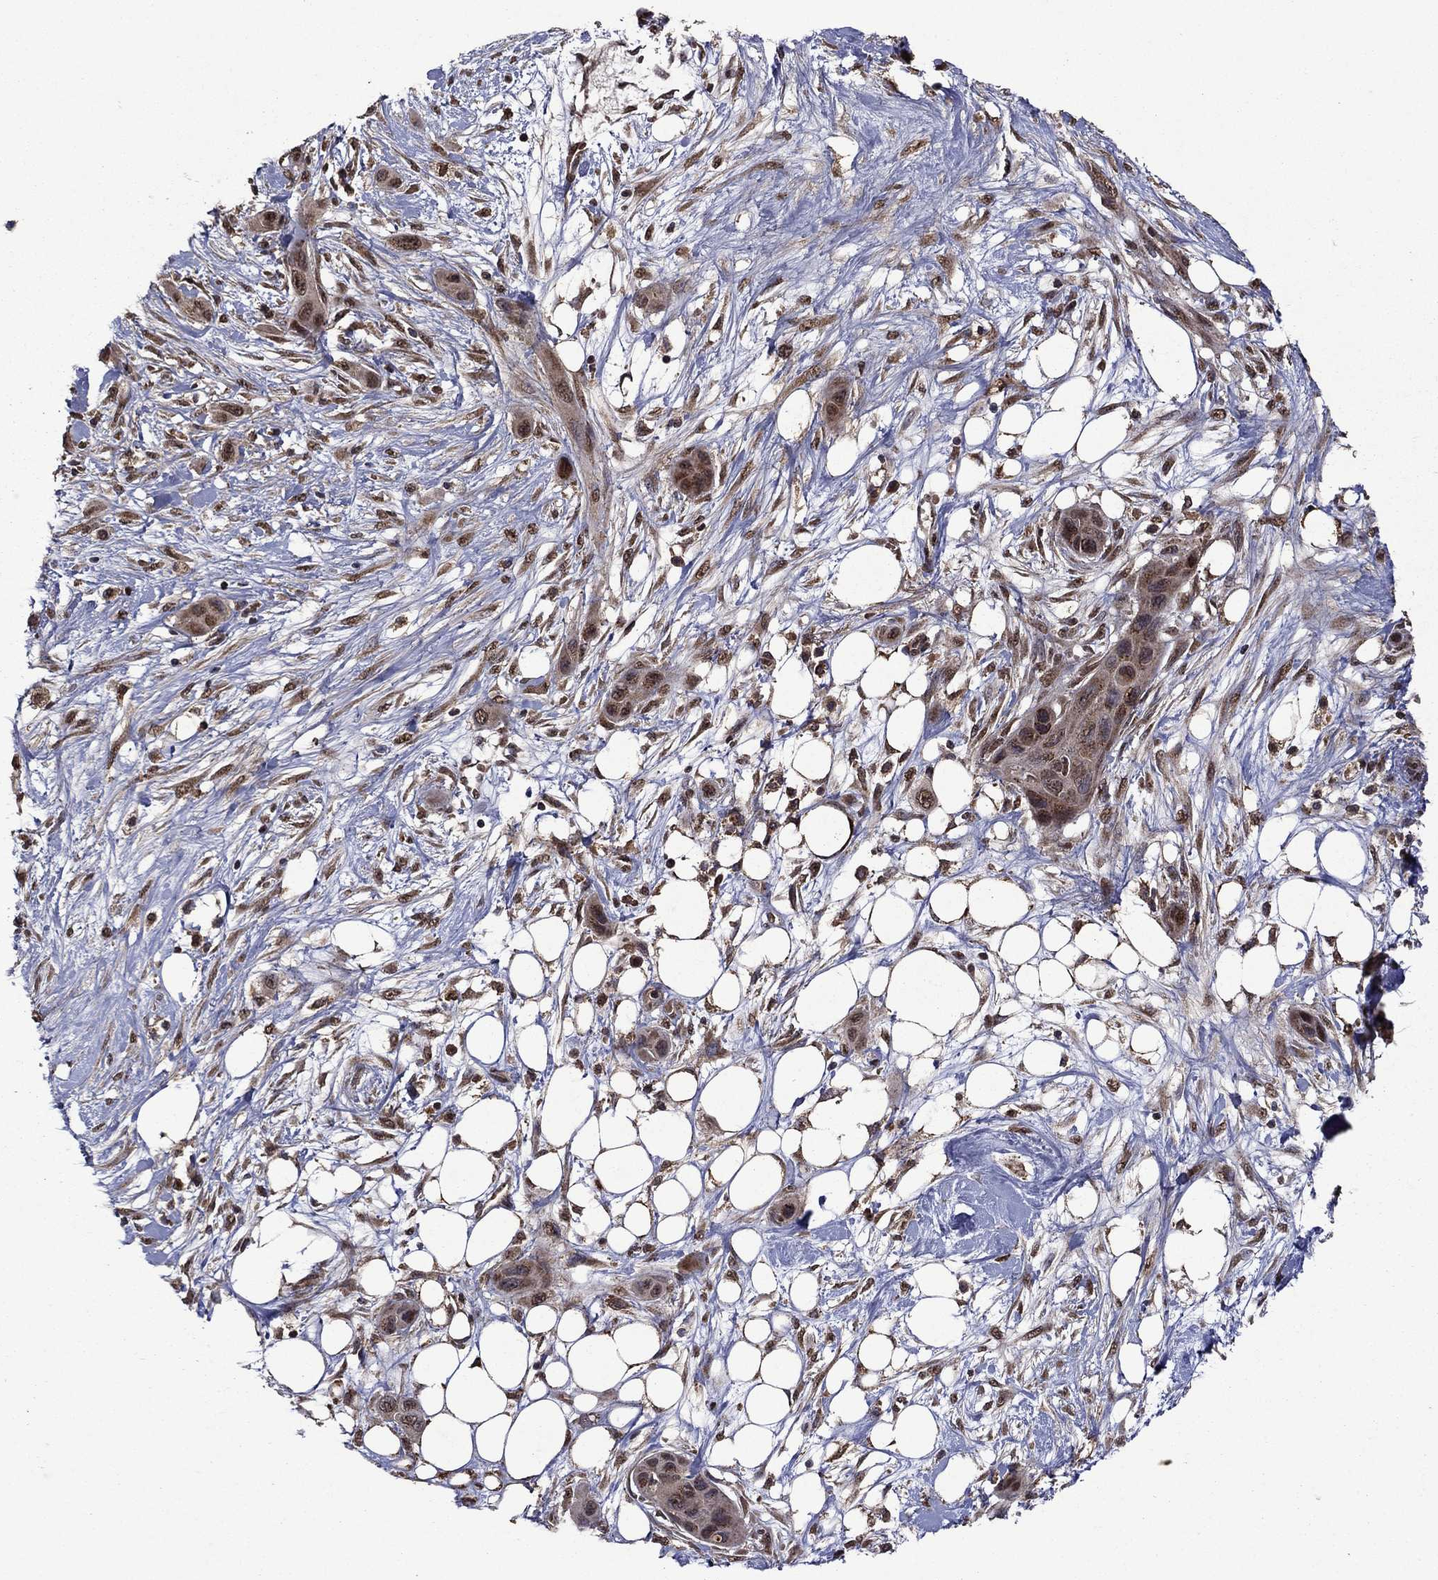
{"staining": {"intensity": "moderate", "quantity": ">75%", "location": "nuclear"}, "tissue": "skin cancer", "cell_type": "Tumor cells", "image_type": "cancer", "snomed": [{"axis": "morphology", "description": "Squamous cell carcinoma, NOS"}, {"axis": "topography", "description": "Skin"}], "caption": "Approximately >75% of tumor cells in human skin cancer demonstrate moderate nuclear protein staining as visualized by brown immunohistochemical staining.", "gene": "ITM2B", "patient": {"sex": "male", "age": 79}}